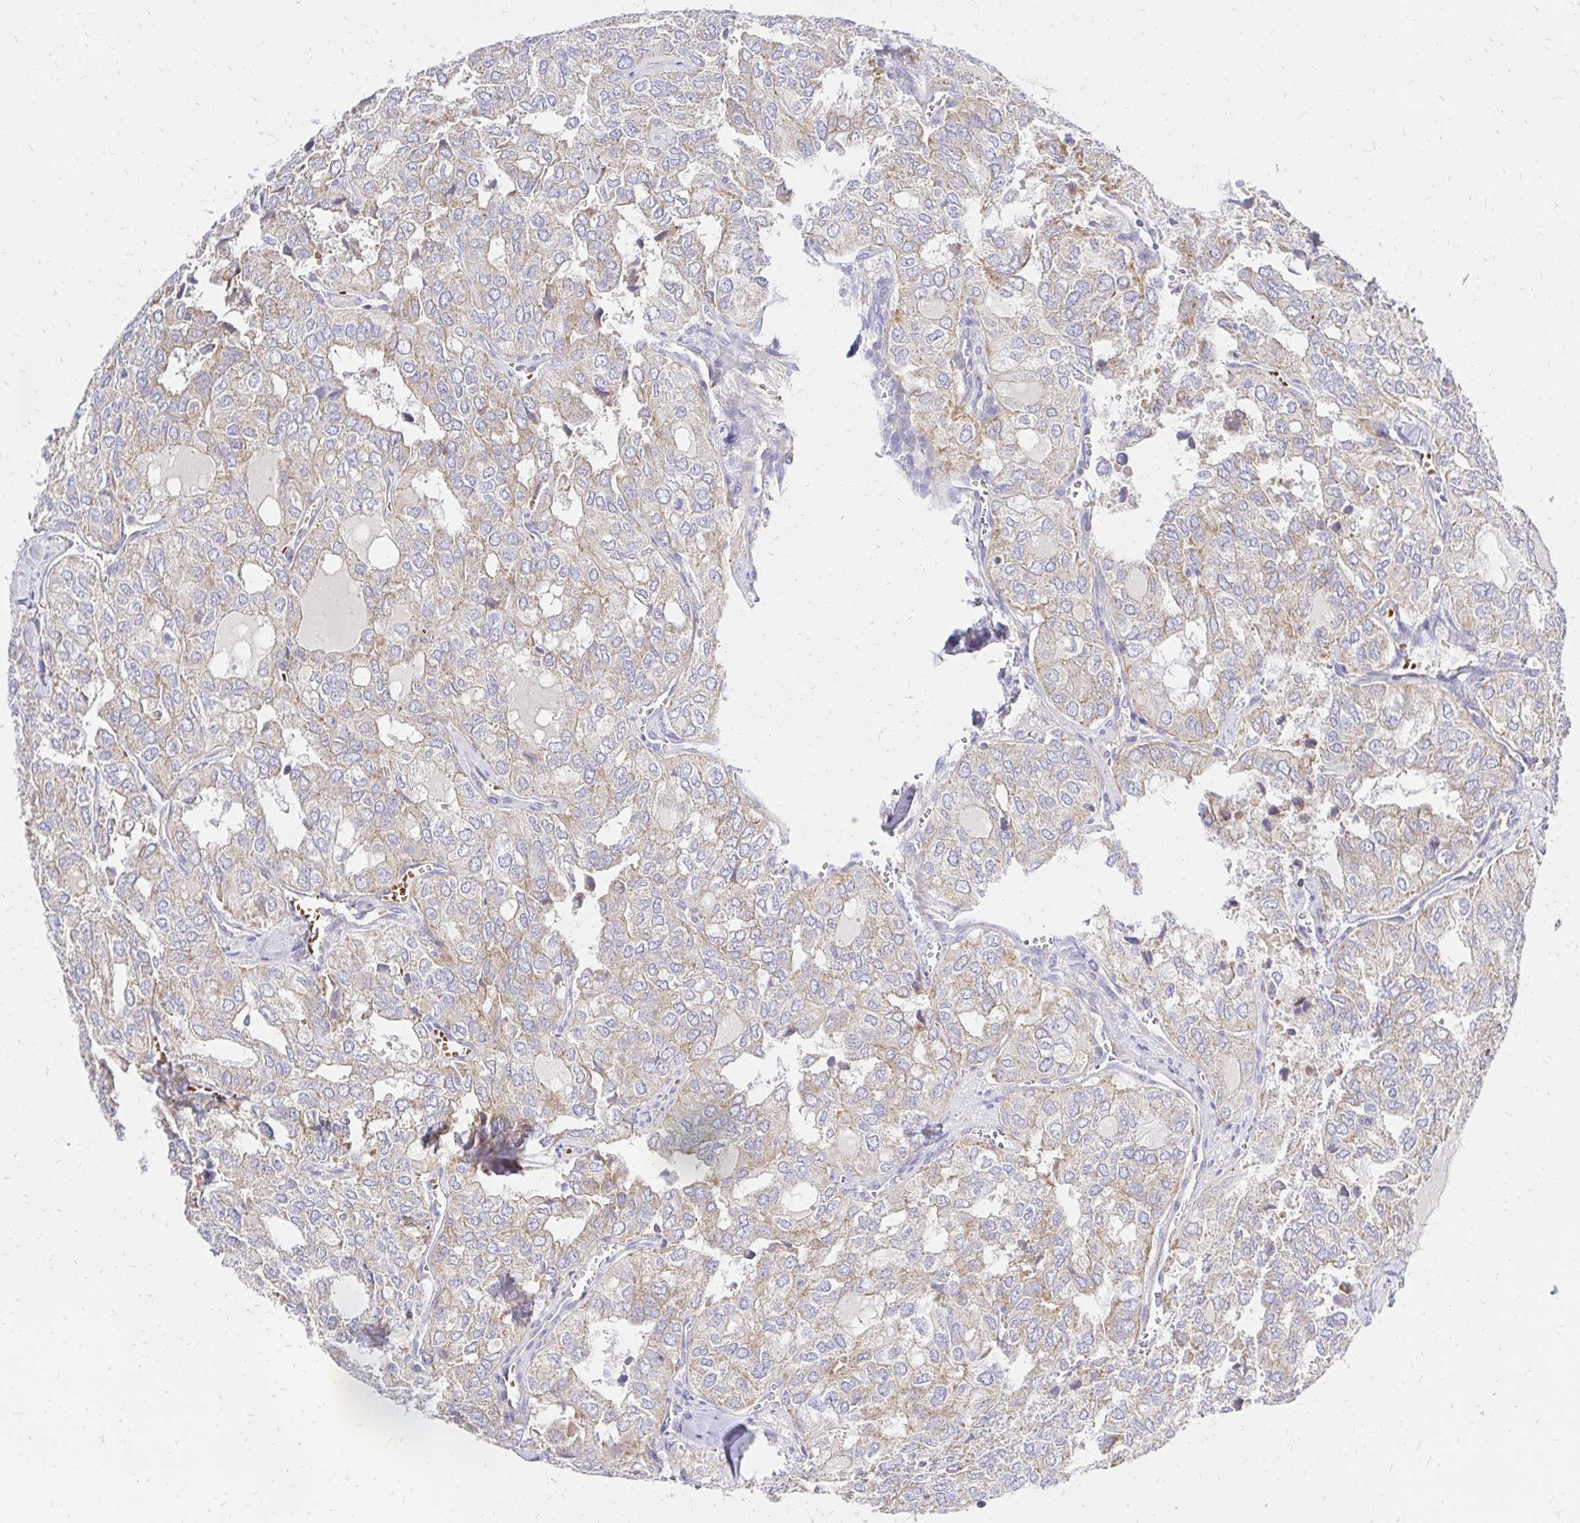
{"staining": {"intensity": "weak", "quantity": "<25%", "location": "cytoplasmic/membranous"}, "tissue": "thyroid cancer", "cell_type": "Tumor cells", "image_type": "cancer", "snomed": [{"axis": "morphology", "description": "Follicular adenoma carcinoma, NOS"}, {"axis": "topography", "description": "Thyroid gland"}], "caption": "DAB immunohistochemical staining of thyroid cancer displays no significant staining in tumor cells. Nuclei are stained in blue.", "gene": "MRPL13", "patient": {"sex": "male", "age": 75}}